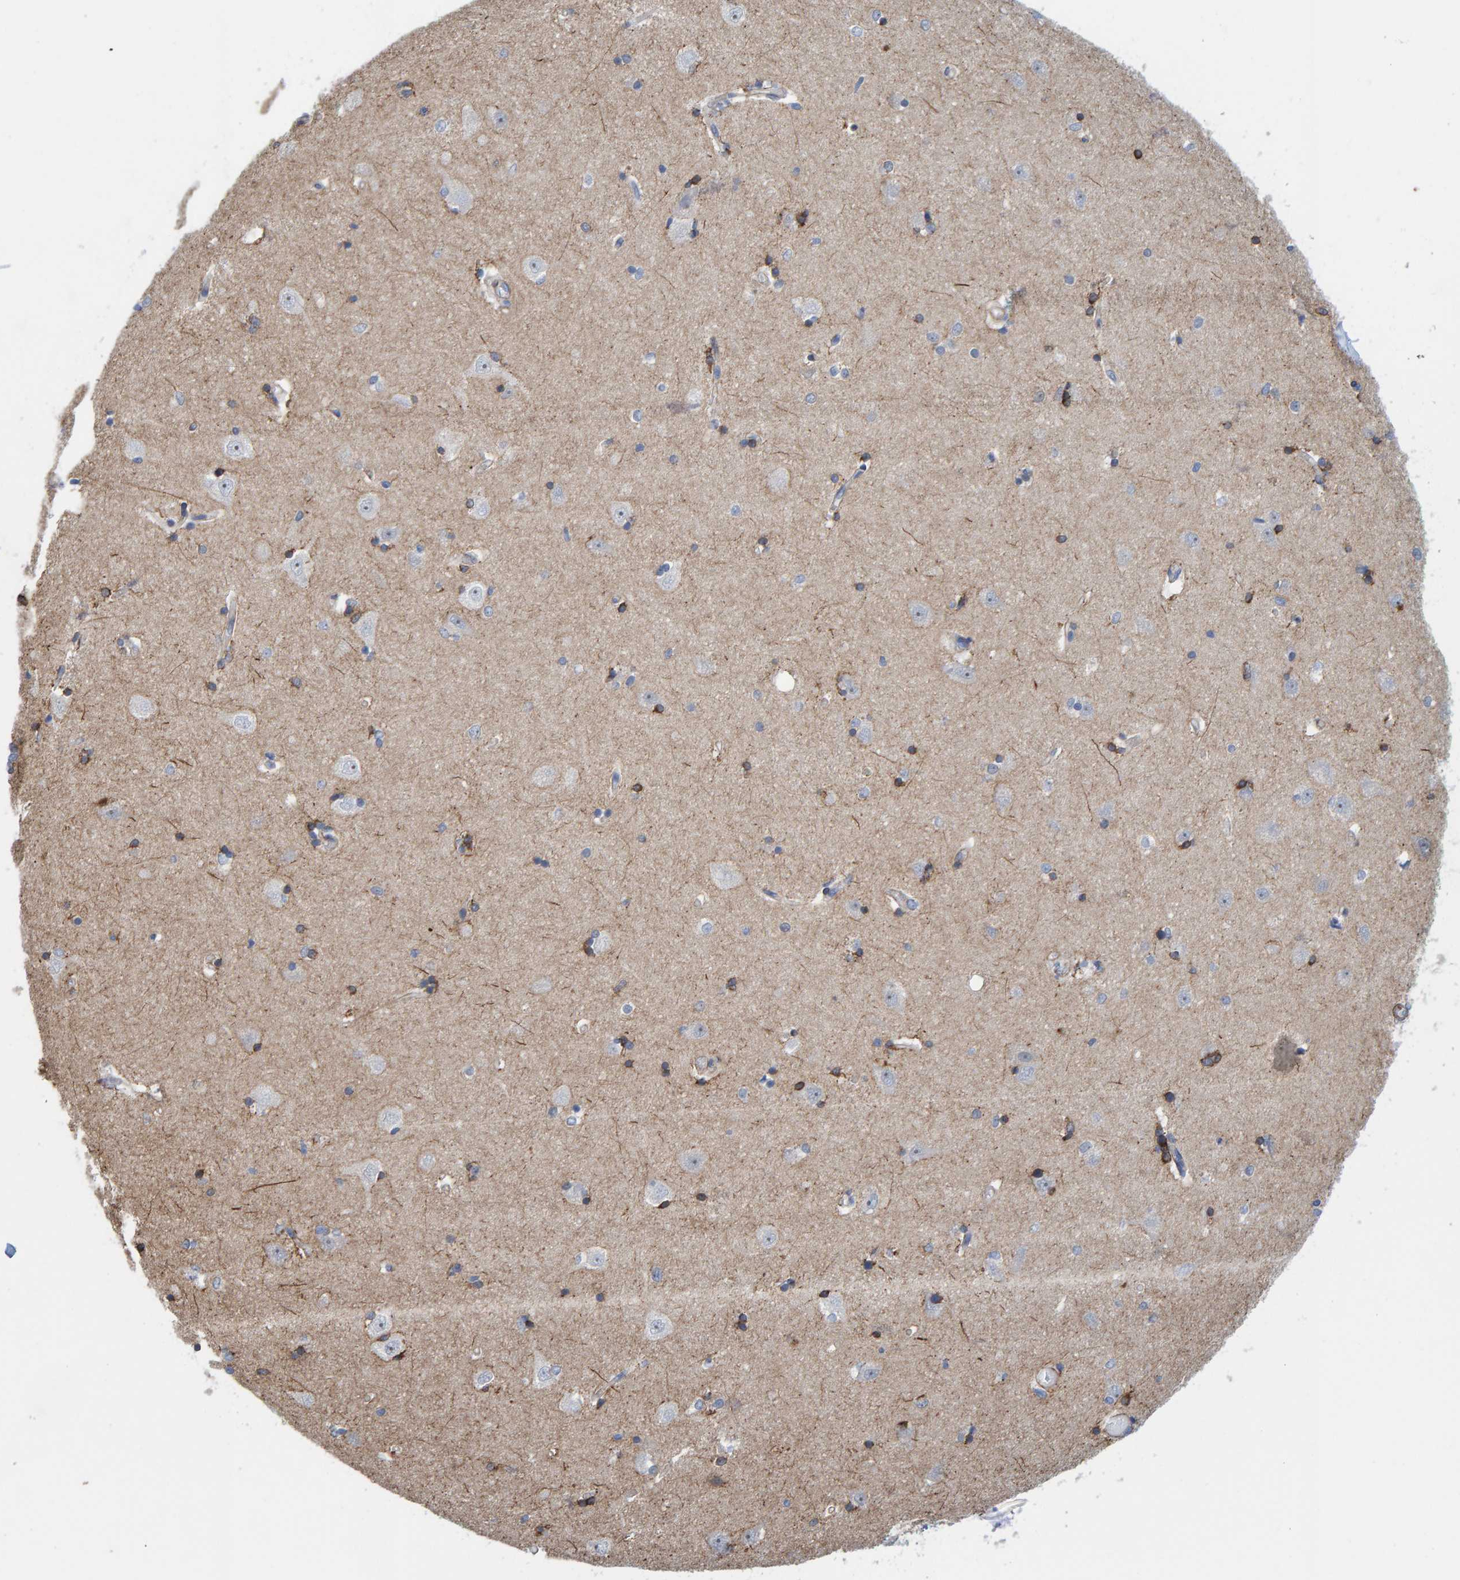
{"staining": {"intensity": "moderate", "quantity": "<25%", "location": "cytoplasmic/membranous"}, "tissue": "hippocampus", "cell_type": "Glial cells", "image_type": "normal", "snomed": [{"axis": "morphology", "description": "Normal tissue, NOS"}, {"axis": "topography", "description": "Hippocampus"}], "caption": "IHC (DAB (3,3'-diaminobenzidine)) staining of unremarkable human hippocampus shows moderate cytoplasmic/membranous protein expression in about <25% of glial cells.", "gene": "MAP1B", "patient": {"sex": "male", "age": 45}}